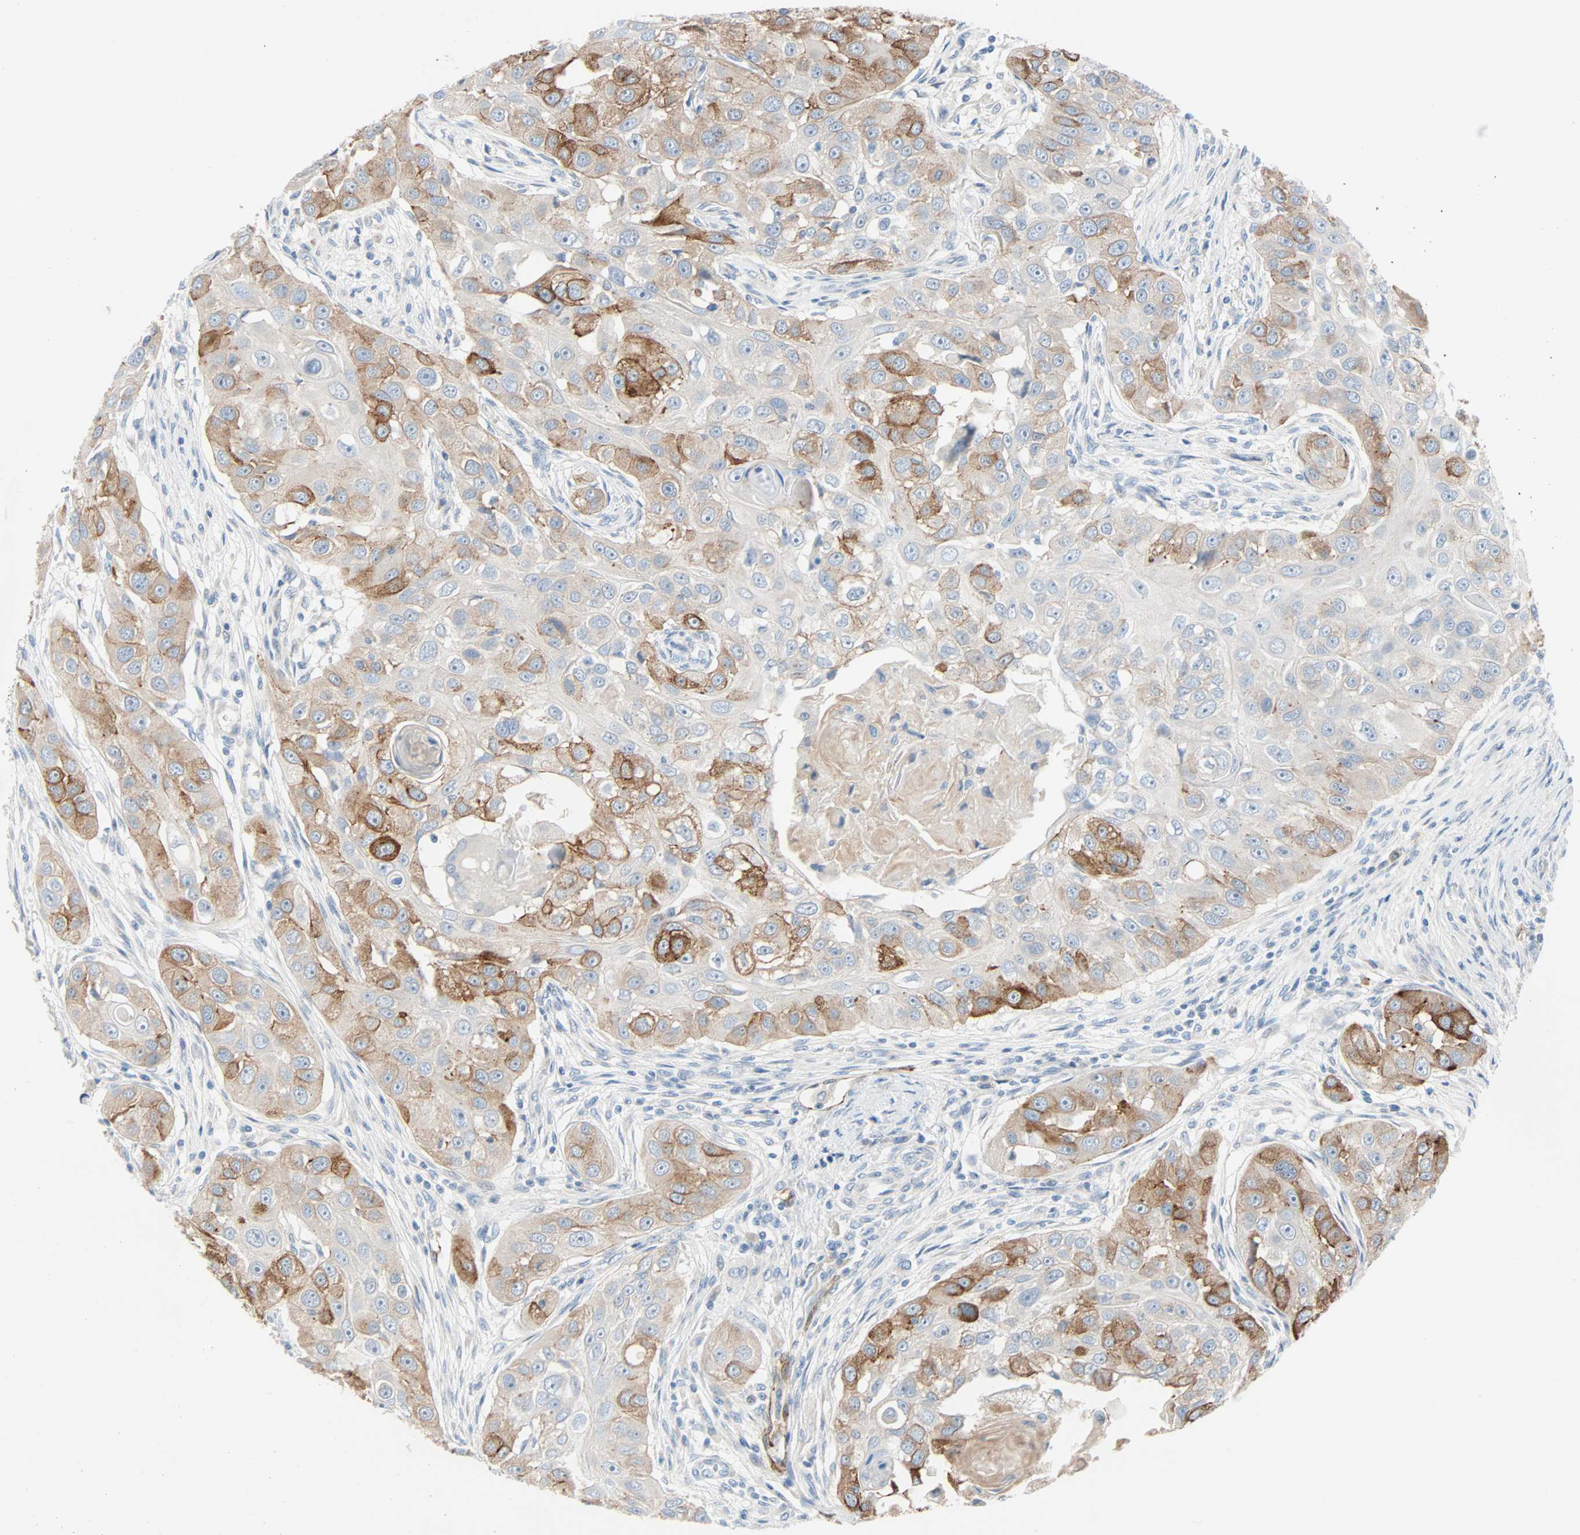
{"staining": {"intensity": "moderate", "quantity": "<25%", "location": "cytoplasmic/membranous"}, "tissue": "head and neck cancer", "cell_type": "Tumor cells", "image_type": "cancer", "snomed": [{"axis": "morphology", "description": "Normal tissue, NOS"}, {"axis": "morphology", "description": "Squamous cell carcinoma, NOS"}, {"axis": "topography", "description": "Skeletal muscle"}, {"axis": "topography", "description": "Head-Neck"}], "caption": "The immunohistochemical stain shows moderate cytoplasmic/membranous positivity in tumor cells of head and neck cancer (squamous cell carcinoma) tissue. (brown staining indicates protein expression, while blue staining denotes nuclei).", "gene": "PDPN", "patient": {"sex": "male", "age": 51}}